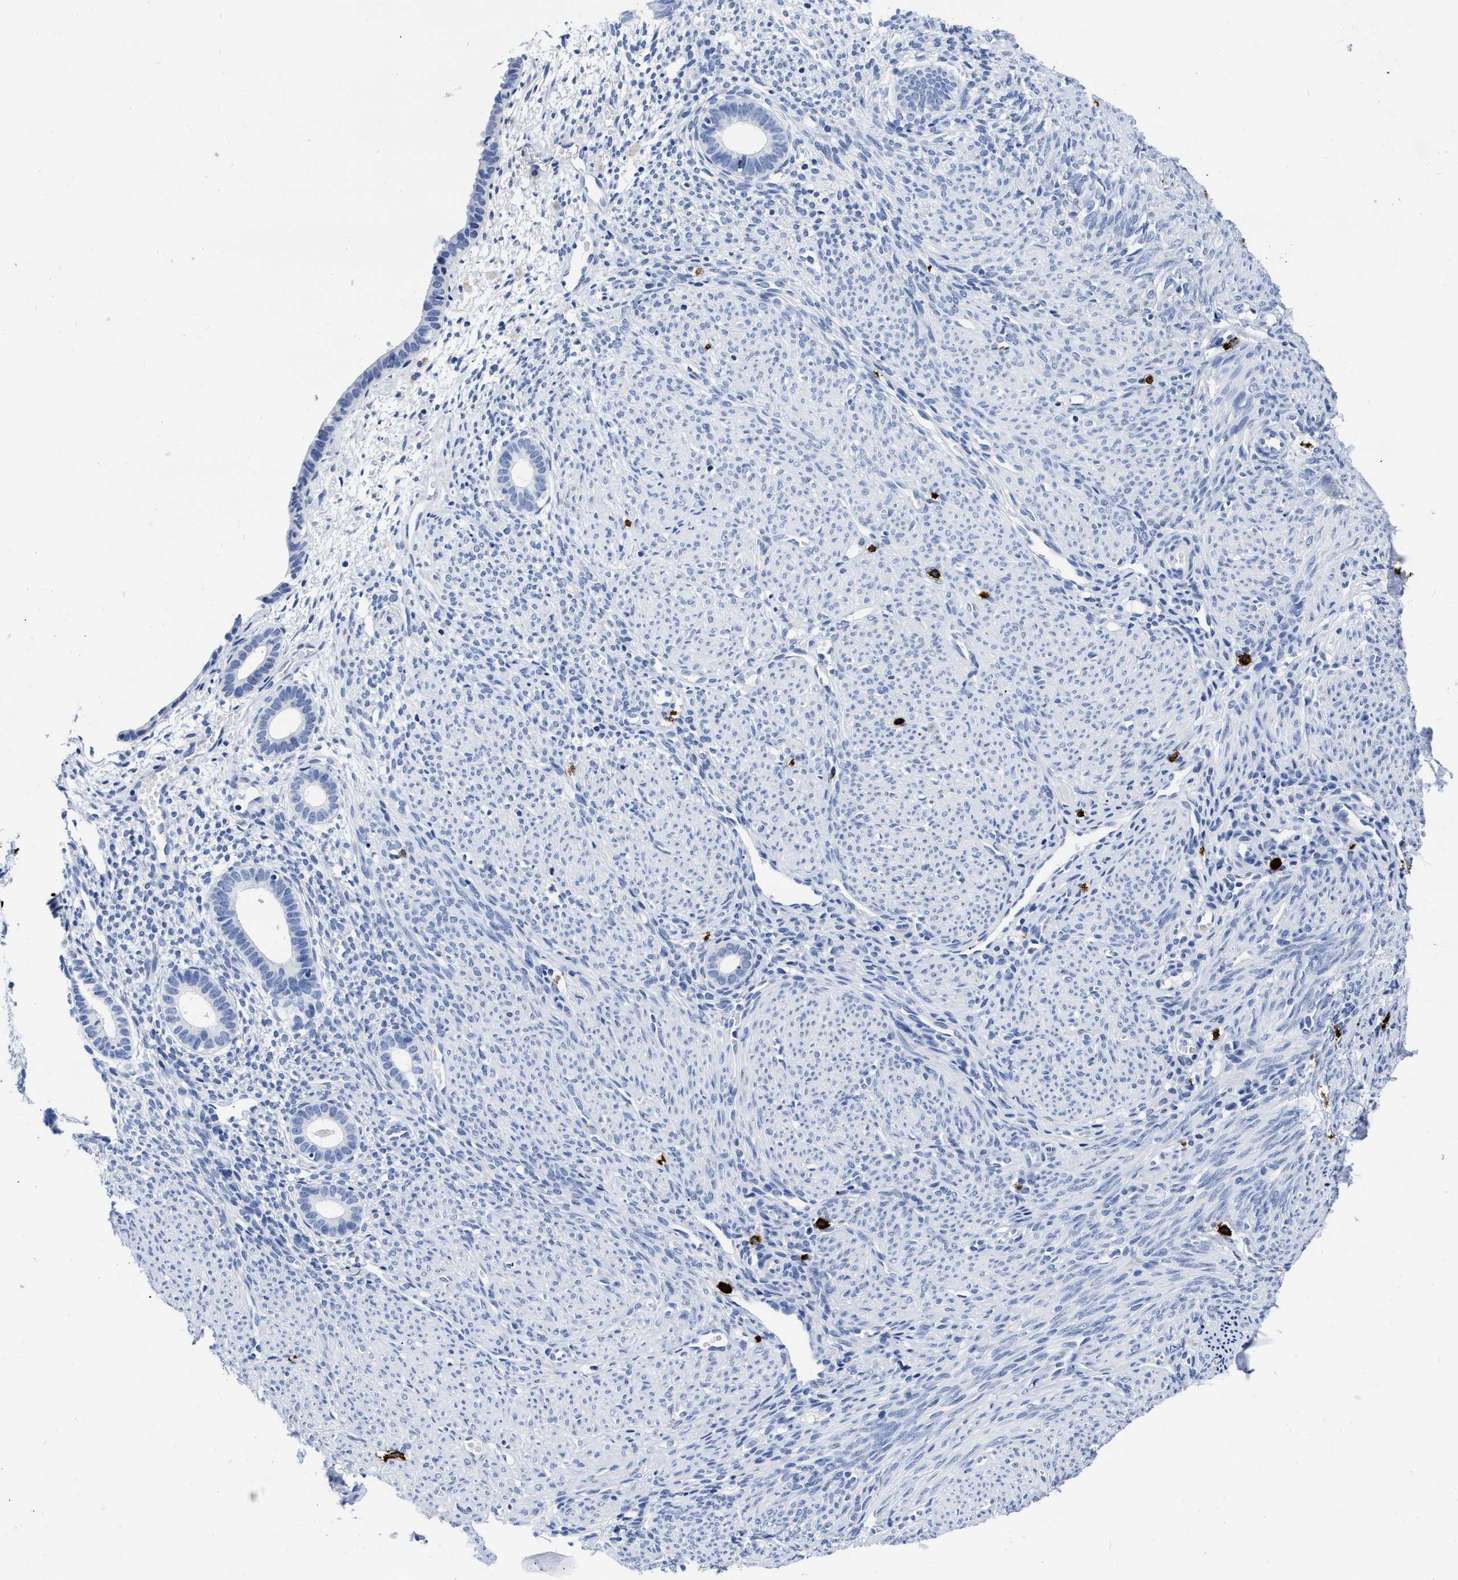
{"staining": {"intensity": "negative", "quantity": "none", "location": "none"}, "tissue": "endometrium", "cell_type": "Cells in endometrial stroma", "image_type": "normal", "snomed": [{"axis": "morphology", "description": "Normal tissue, NOS"}, {"axis": "morphology", "description": "Adenocarcinoma, NOS"}, {"axis": "topography", "description": "Endometrium"}], "caption": "This is an IHC image of benign endometrium. There is no staining in cells in endometrial stroma.", "gene": "CER1", "patient": {"sex": "female", "age": 57}}